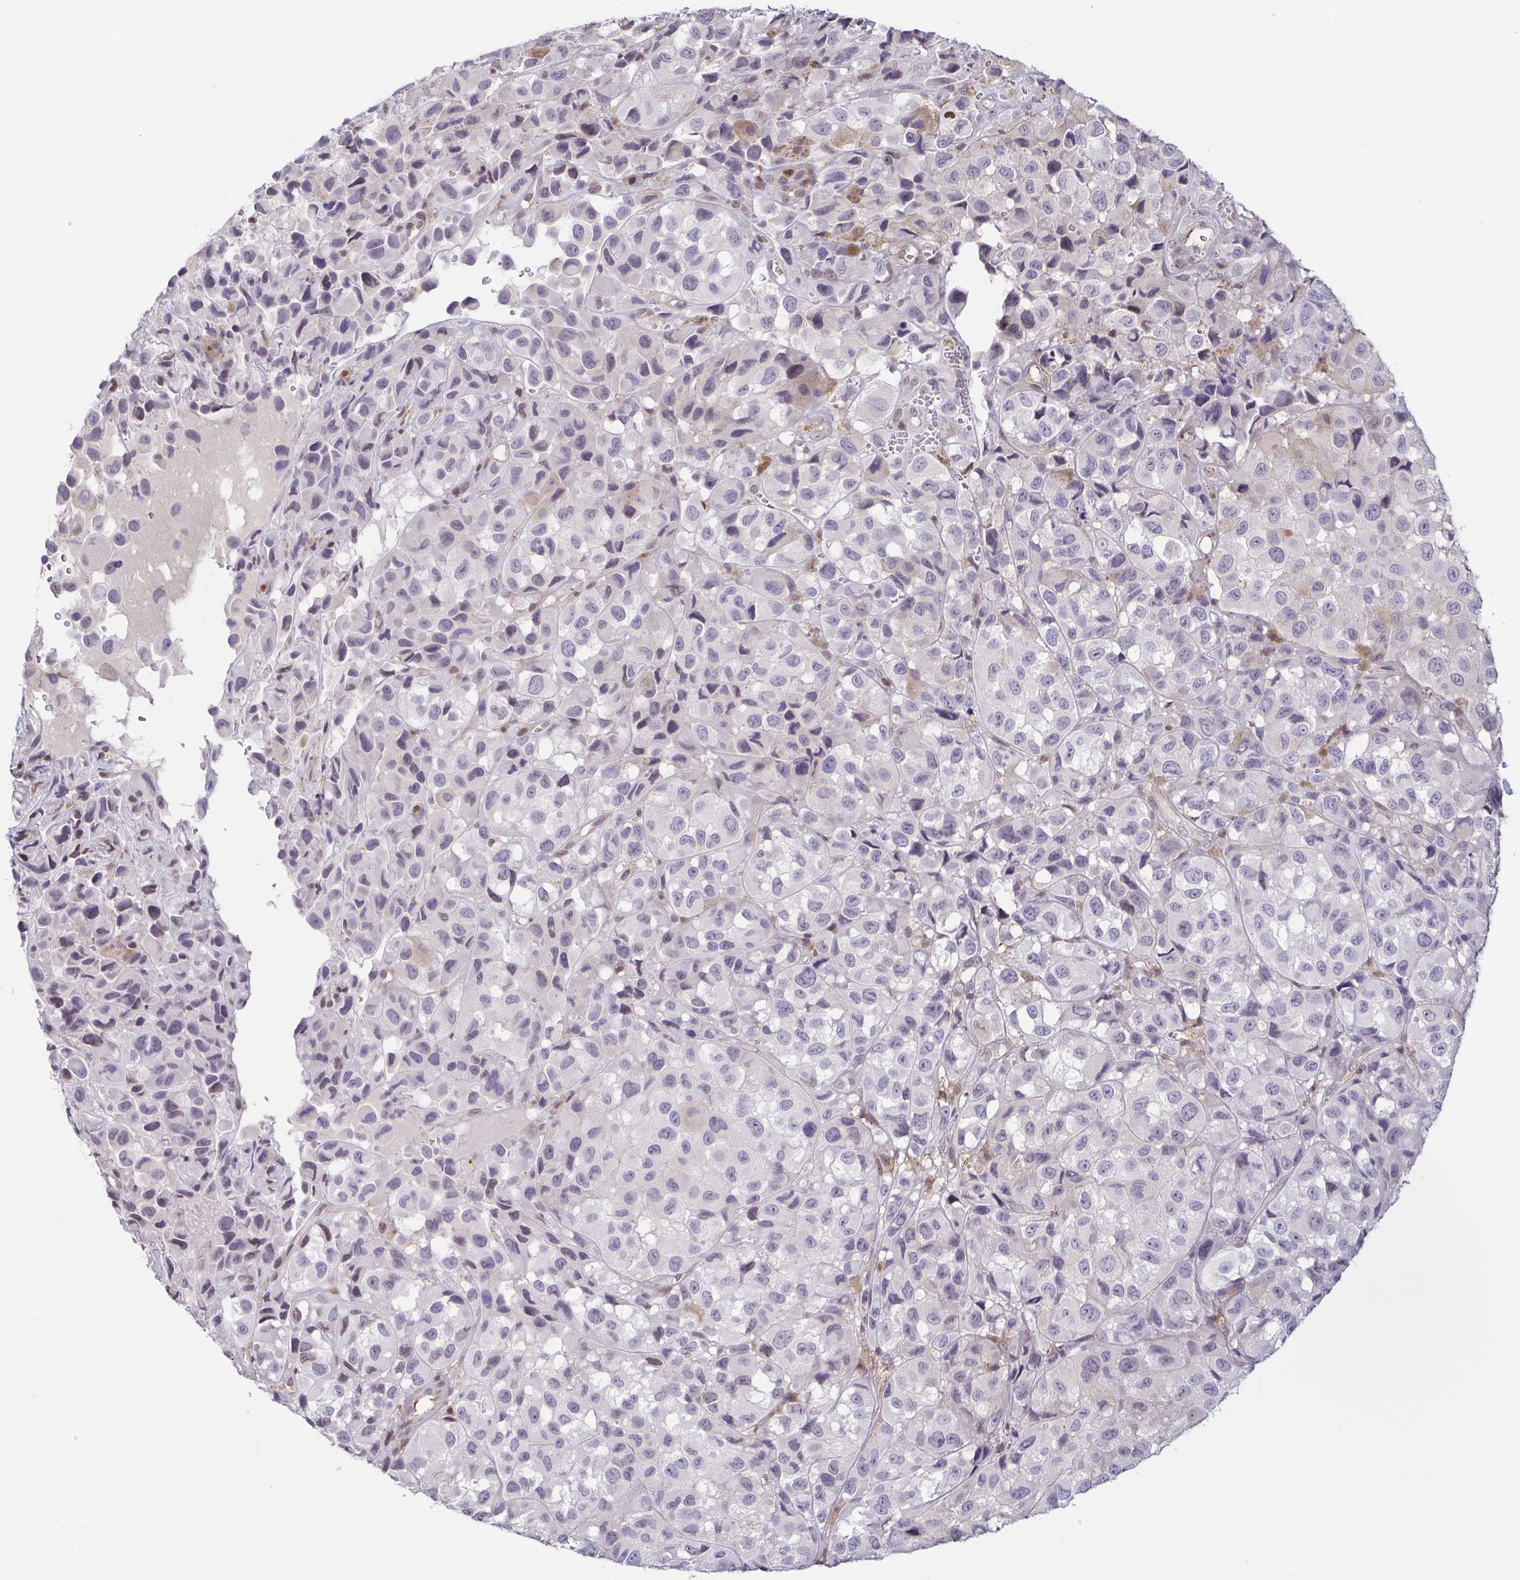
{"staining": {"intensity": "weak", "quantity": "<25%", "location": "nuclear"}, "tissue": "melanoma", "cell_type": "Tumor cells", "image_type": "cancer", "snomed": [{"axis": "morphology", "description": "Malignant melanoma, NOS"}, {"axis": "topography", "description": "Skin"}], "caption": "An immunohistochemistry (IHC) photomicrograph of melanoma is shown. There is no staining in tumor cells of melanoma.", "gene": "PSMB9", "patient": {"sex": "male", "age": 93}}